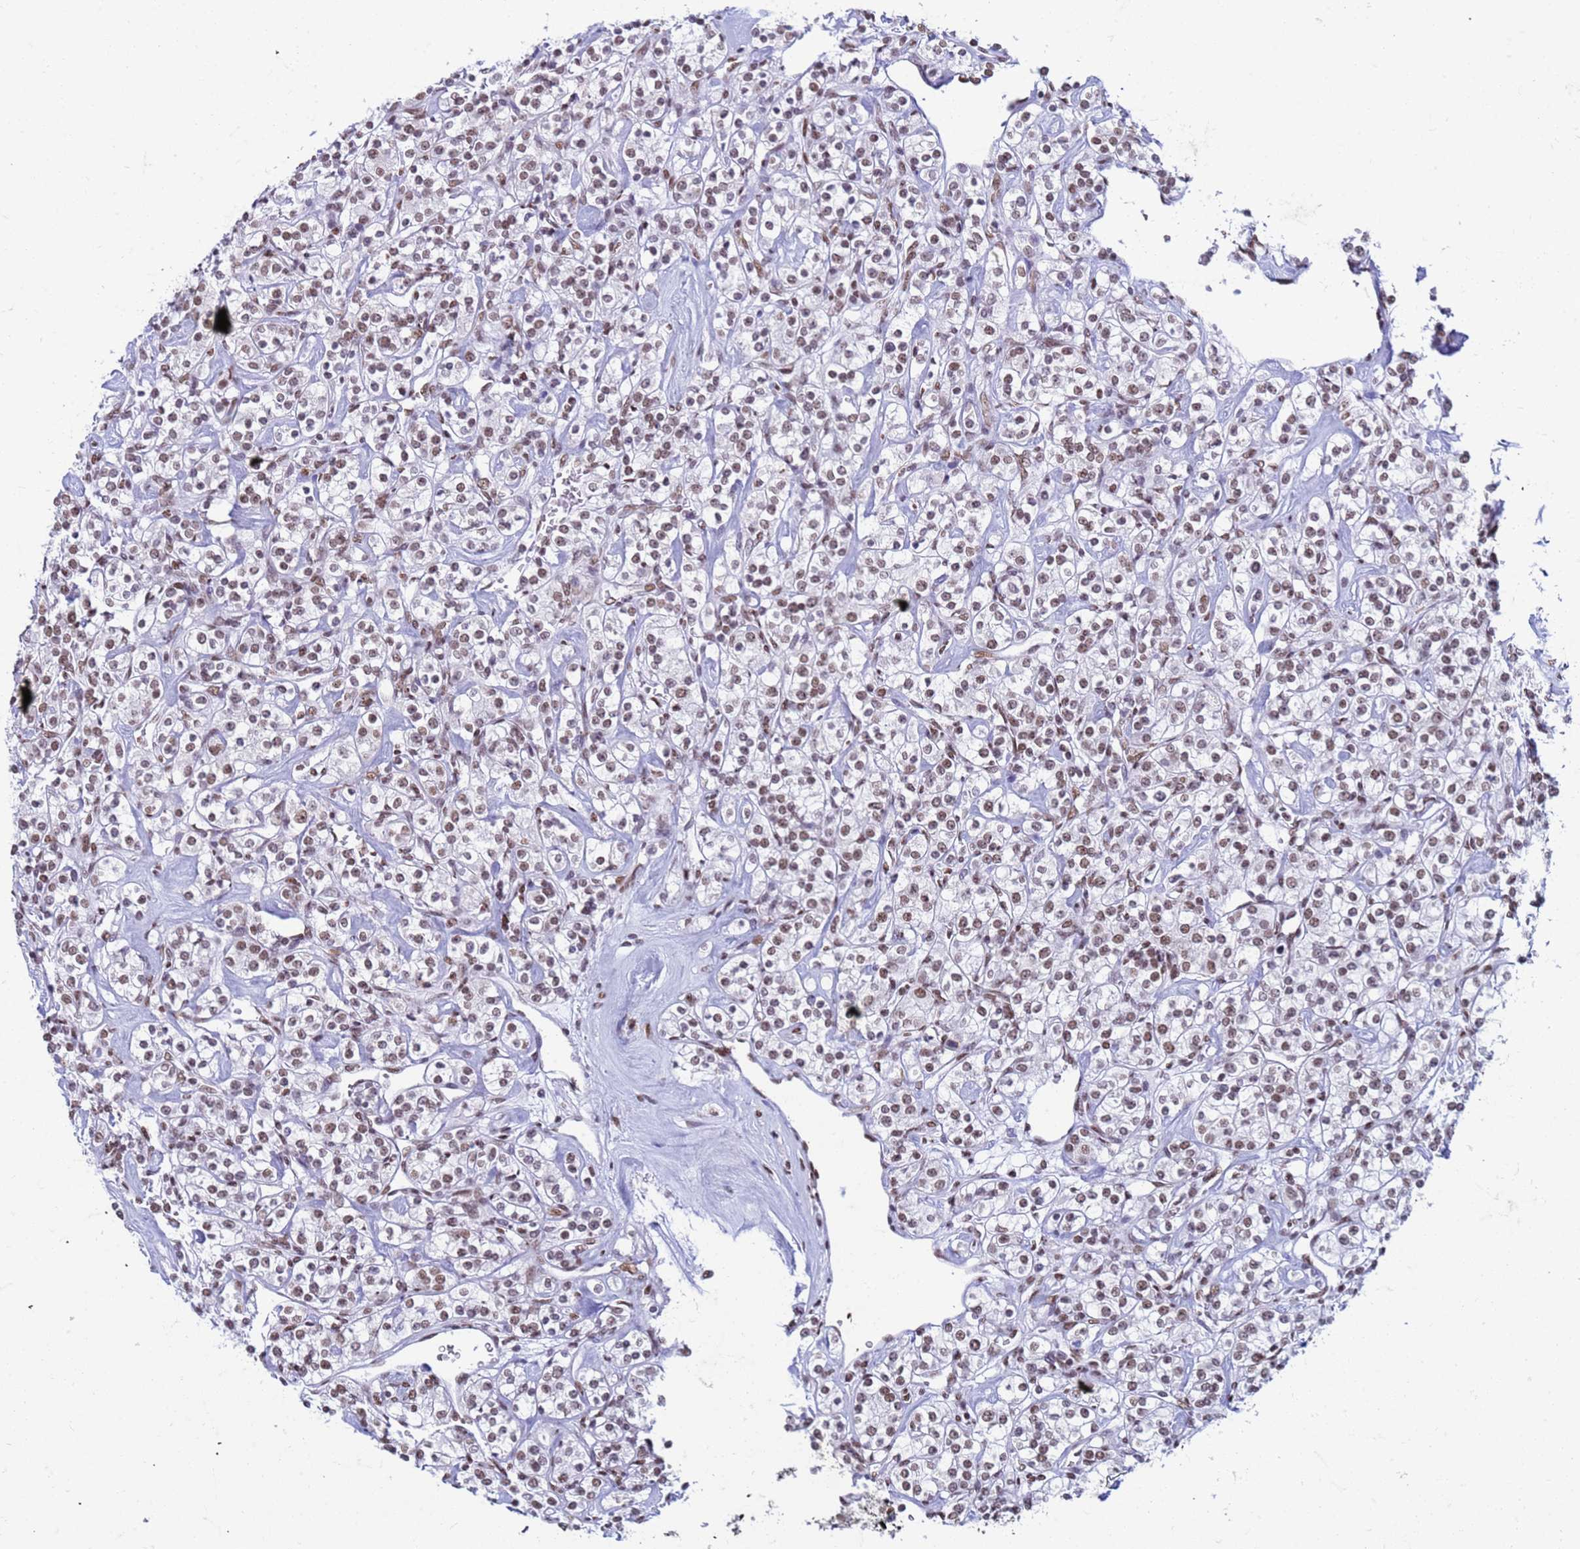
{"staining": {"intensity": "moderate", "quantity": ">75%", "location": "nuclear"}, "tissue": "renal cancer", "cell_type": "Tumor cells", "image_type": "cancer", "snomed": [{"axis": "morphology", "description": "Adenocarcinoma, NOS"}, {"axis": "topography", "description": "Kidney"}], "caption": "Renal adenocarcinoma tissue reveals moderate nuclear positivity in about >75% of tumor cells The protein of interest is stained brown, and the nuclei are stained in blue (DAB (3,3'-diaminobenzidine) IHC with brightfield microscopy, high magnification).", "gene": "FAM170B", "patient": {"sex": "male", "age": 77}}